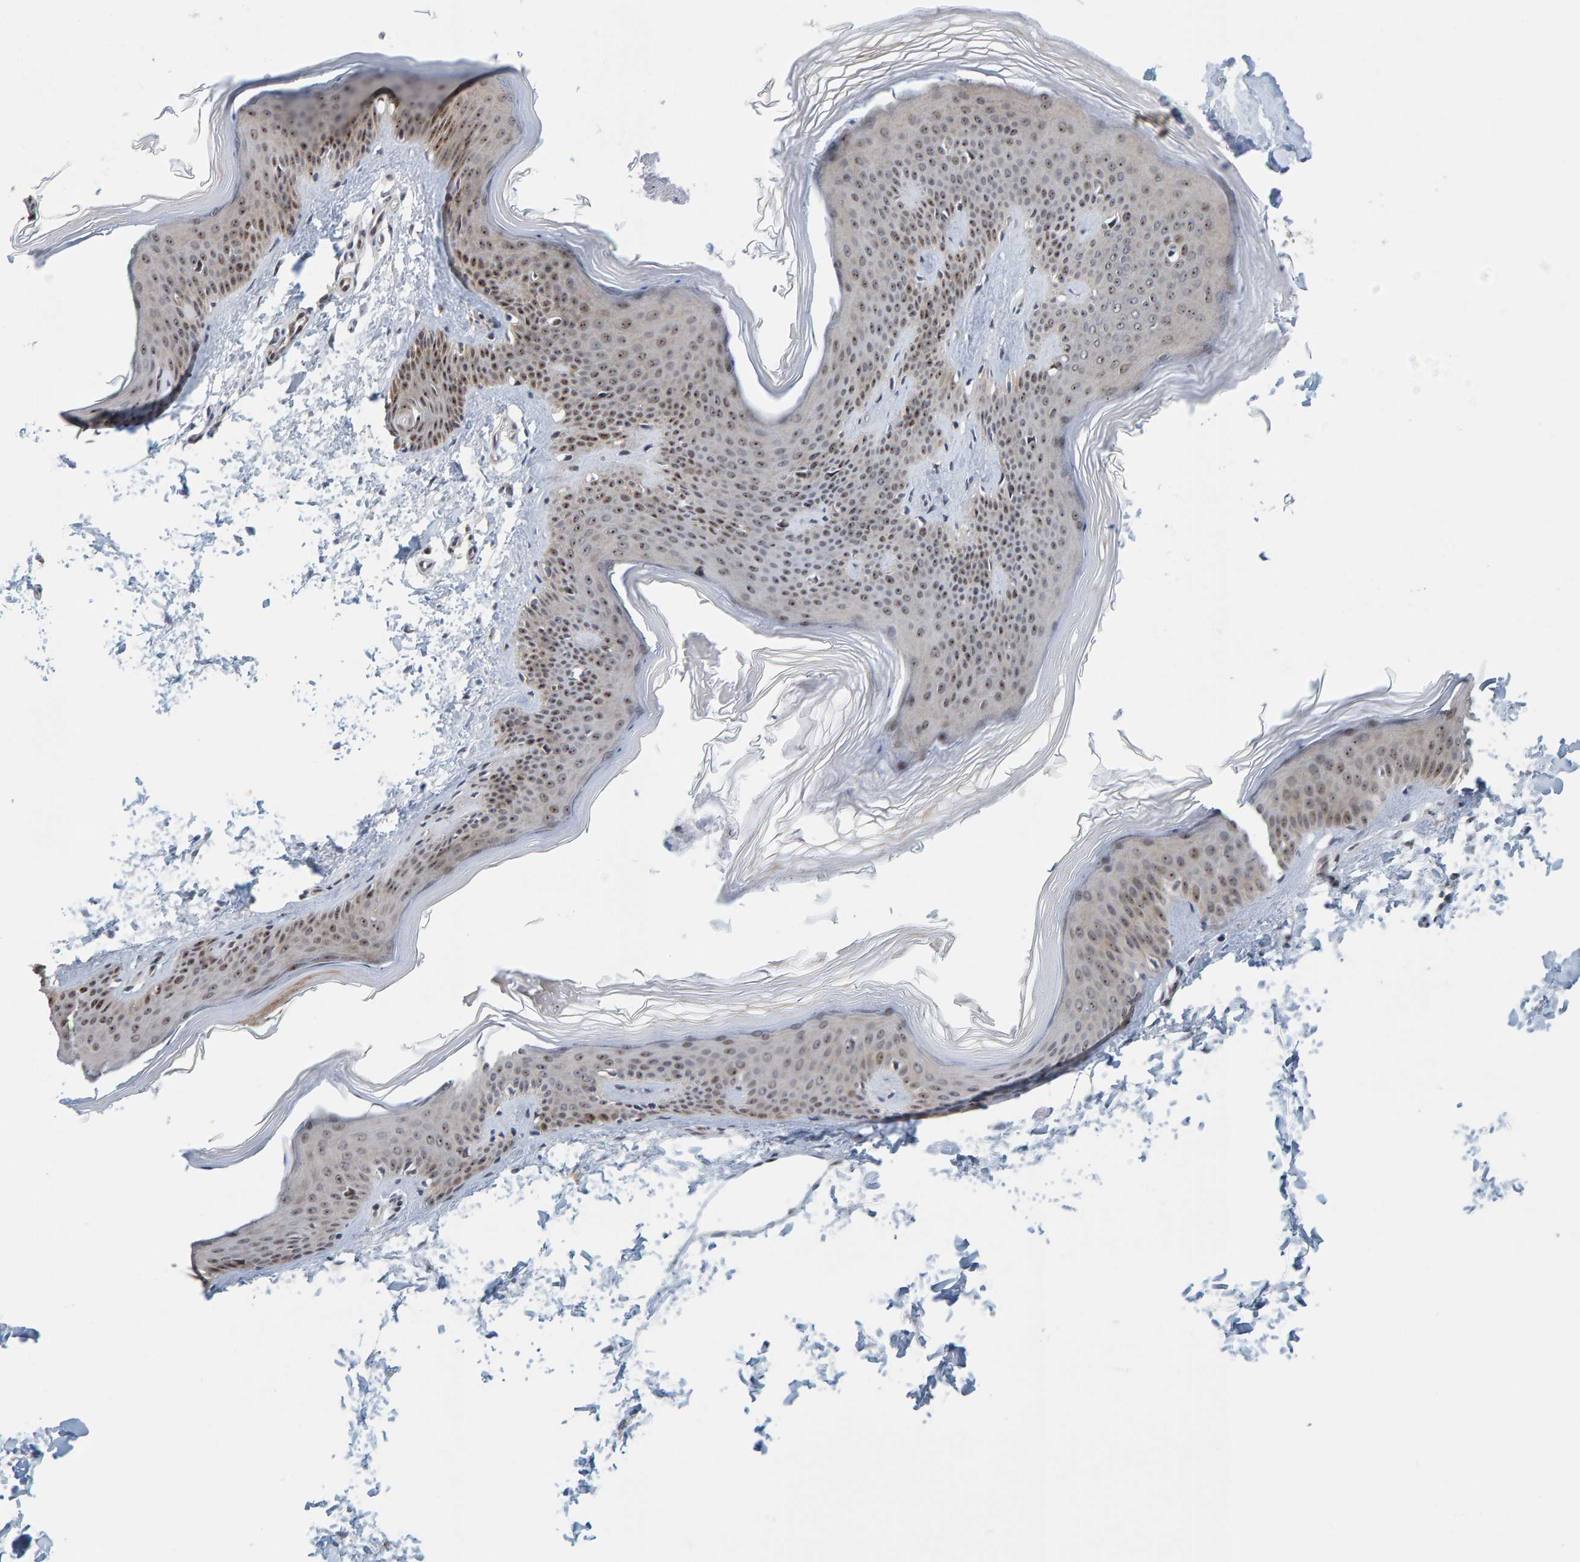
{"staining": {"intensity": "negative", "quantity": "none", "location": "none"}, "tissue": "skin", "cell_type": "Fibroblasts", "image_type": "normal", "snomed": [{"axis": "morphology", "description": "Normal tissue, NOS"}, {"axis": "topography", "description": "Skin"}], "caption": "The histopathology image displays no significant positivity in fibroblasts of skin. Brightfield microscopy of immunohistochemistry stained with DAB (3,3'-diaminobenzidine) (brown) and hematoxylin (blue), captured at high magnification.", "gene": "POLR1E", "patient": {"sex": "female", "age": 27}}